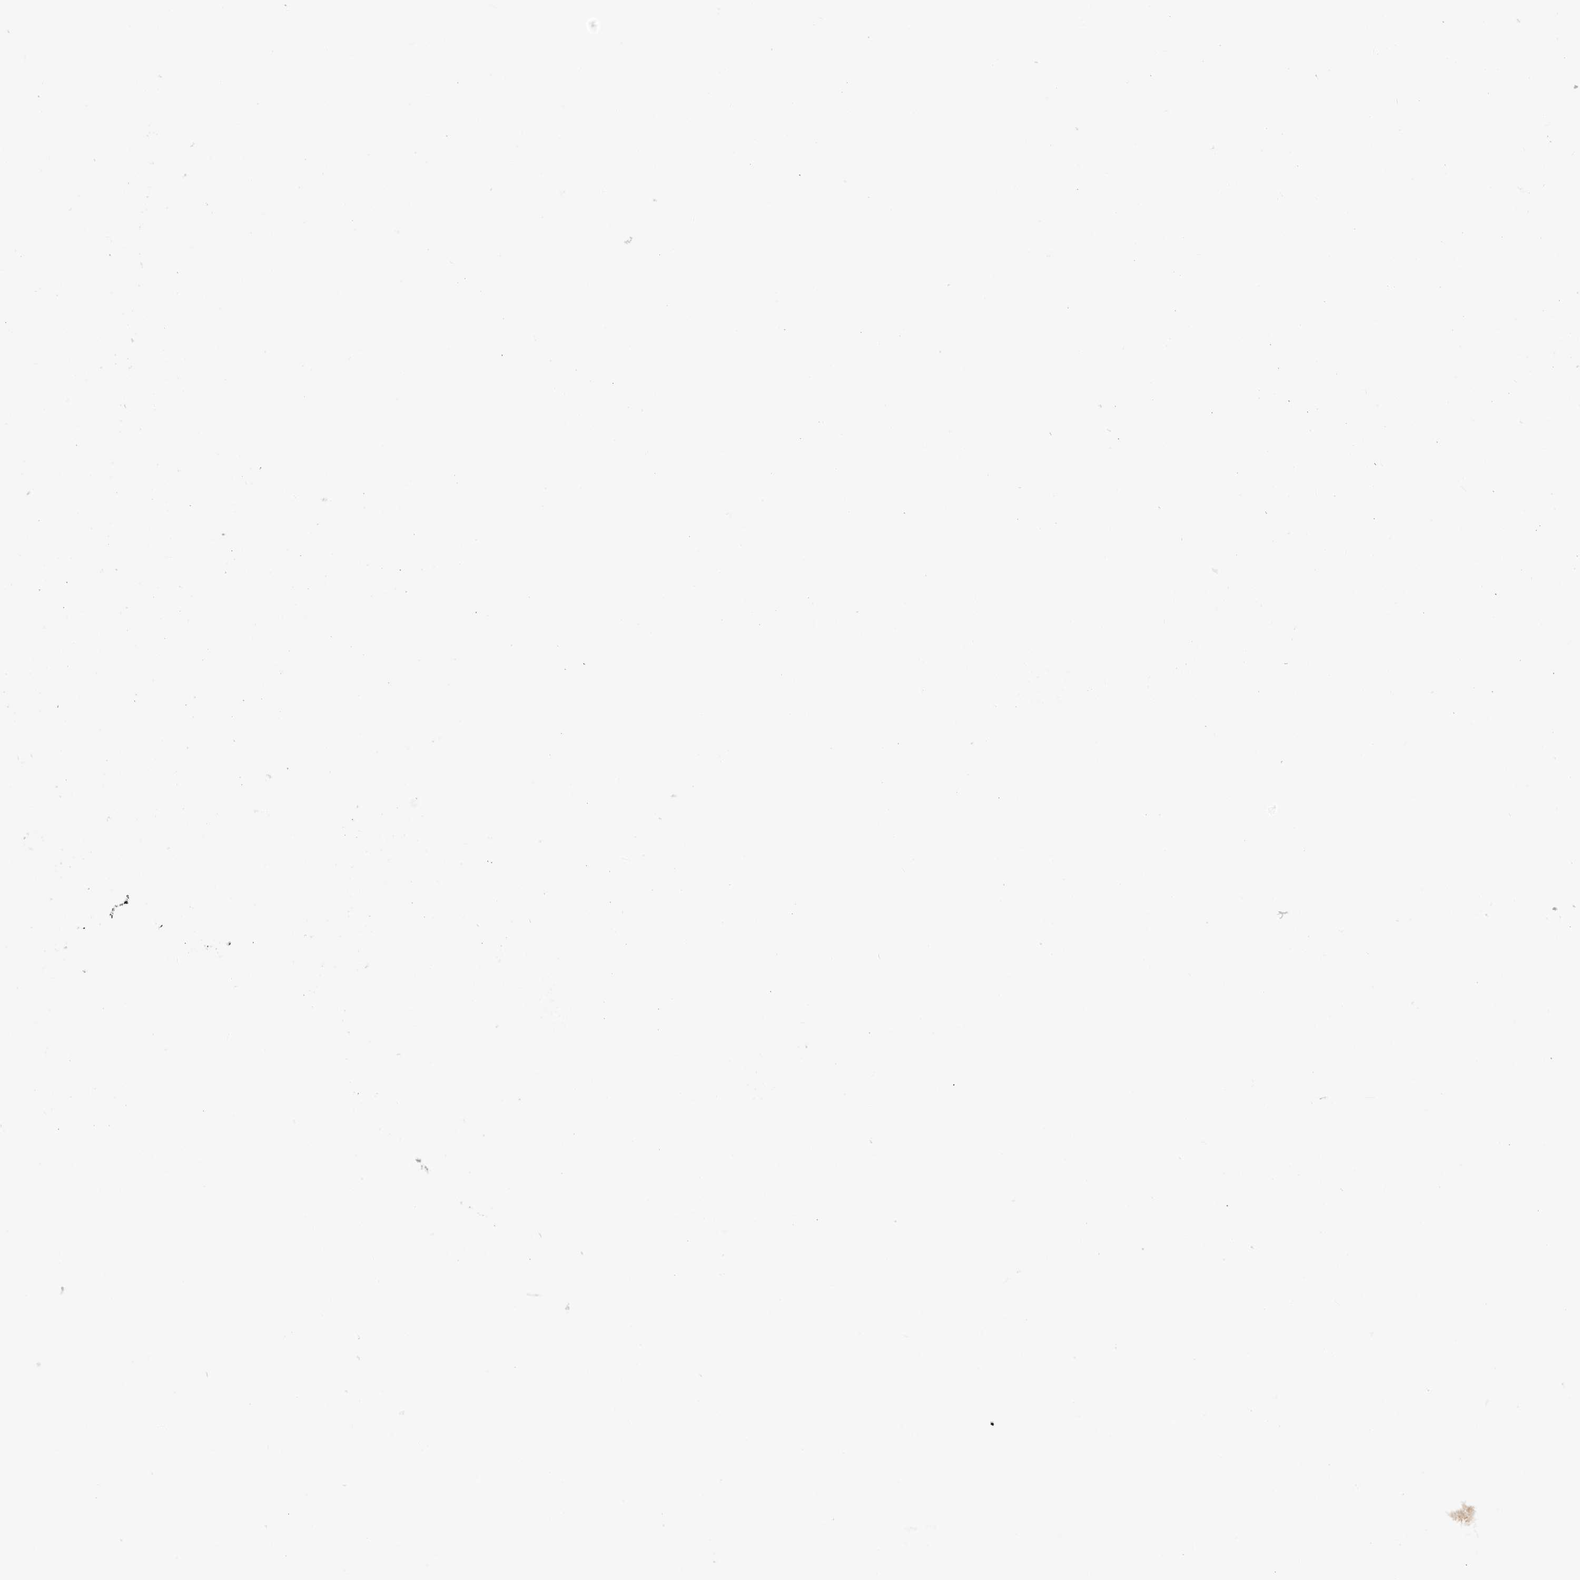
{"staining": {"intensity": "negative", "quantity": "none", "location": "none"}, "tissue": "stomach cancer", "cell_type": "Tumor cells", "image_type": "cancer", "snomed": [{"axis": "morphology", "description": "Adenocarcinoma, NOS"}, {"axis": "topography", "description": "Stomach"}], "caption": "Immunohistochemical staining of human stomach adenocarcinoma reveals no significant positivity in tumor cells.", "gene": "TSEN2", "patient": {"sex": "female", "age": 59}}